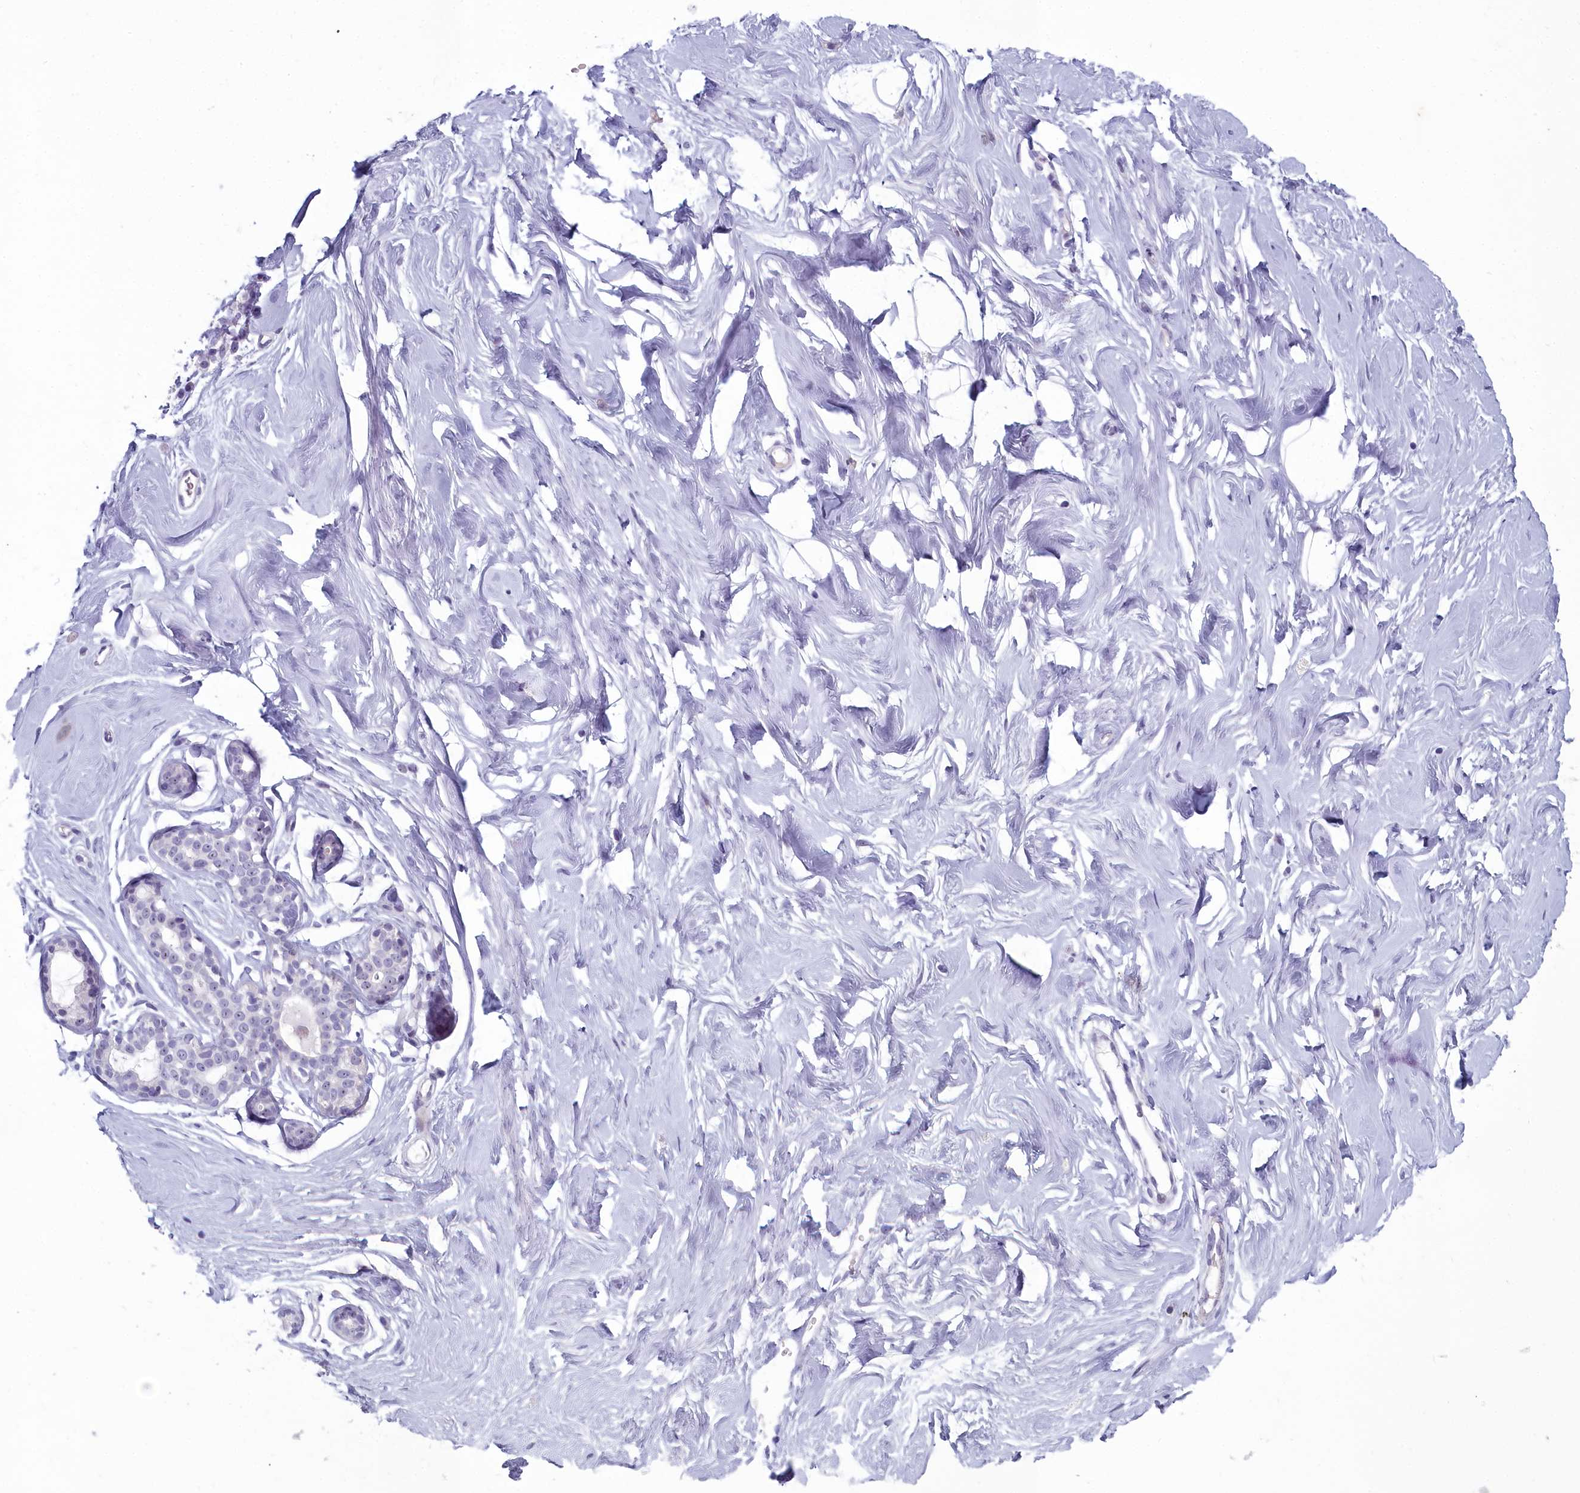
{"staining": {"intensity": "negative", "quantity": "none", "location": "none"}, "tissue": "breast", "cell_type": "Adipocytes", "image_type": "normal", "snomed": [{"axis": "morphology", "description": "Normal tissue, NOS"}, {"axis": "morphology", "description": "Adenoma, NOS"}, {"axis": "topography", "description": "Breast"}], "caption": "Immunohistochemistry (IHC) histopathology image of unremarkable breast: breast stained with DAB demonstrates no significant protein positivity in adipocytes.", "gene": "INSYN2A", "patient": {"sex": "female", "age": 23}}